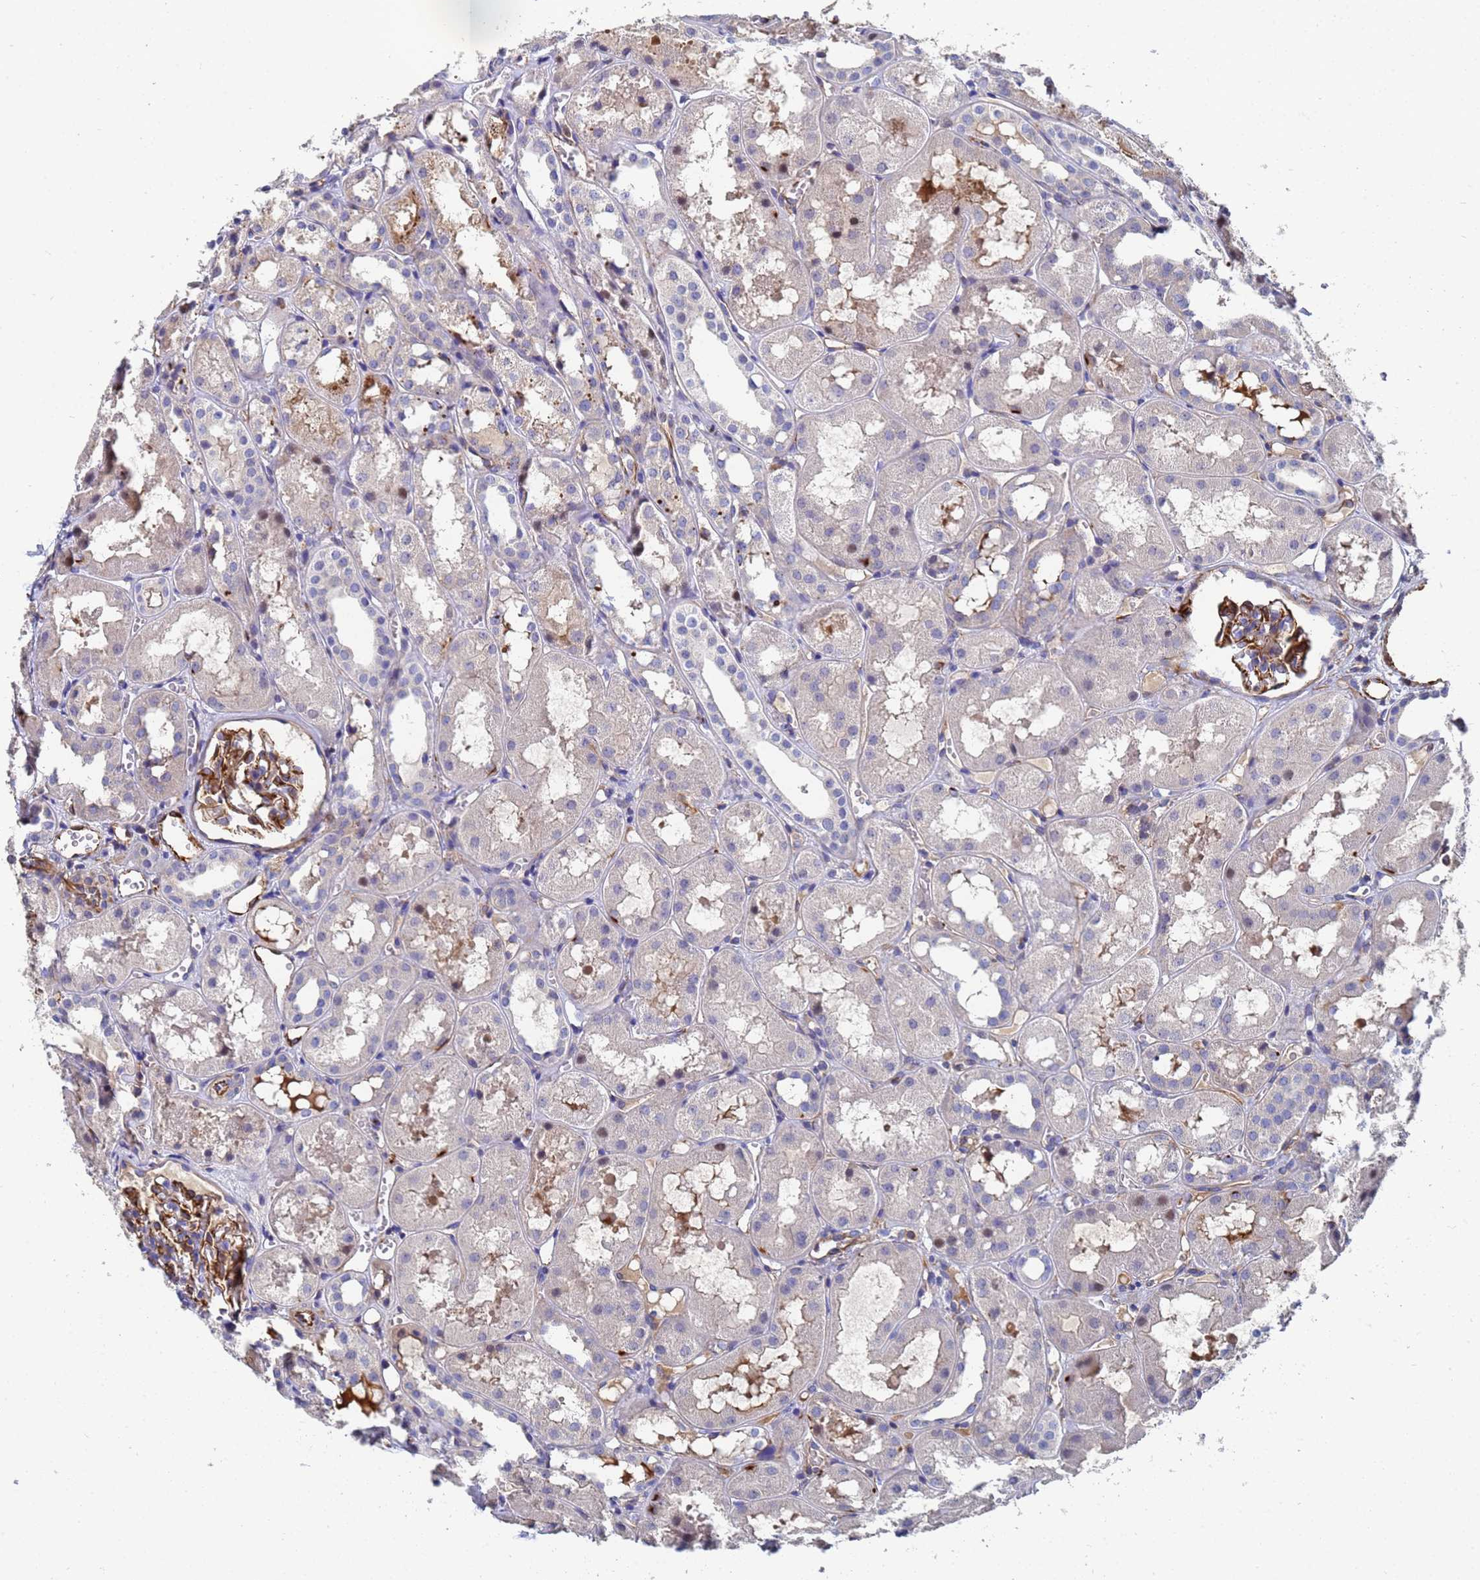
{"staining": {"intensity": "strong", "quantity": "<25%", "location": "cytoplasmic/membranous"}, "tissue": "kidney", "cell_type": "Cells in glomeruli", "image_type": "normal", "snomed": [{"axis": "morphology", "description": "Normal tissue, NOS"}, {"axis": "topography", "description": "Kidney"}], "caption": "Protein expression analysis of benign kidney exhibits strong cytoplasmic/membranous staining in about <25% of cells in glomeruli.", "gene": "SYT13", "patient": {"sex": "male", "age": 16}}